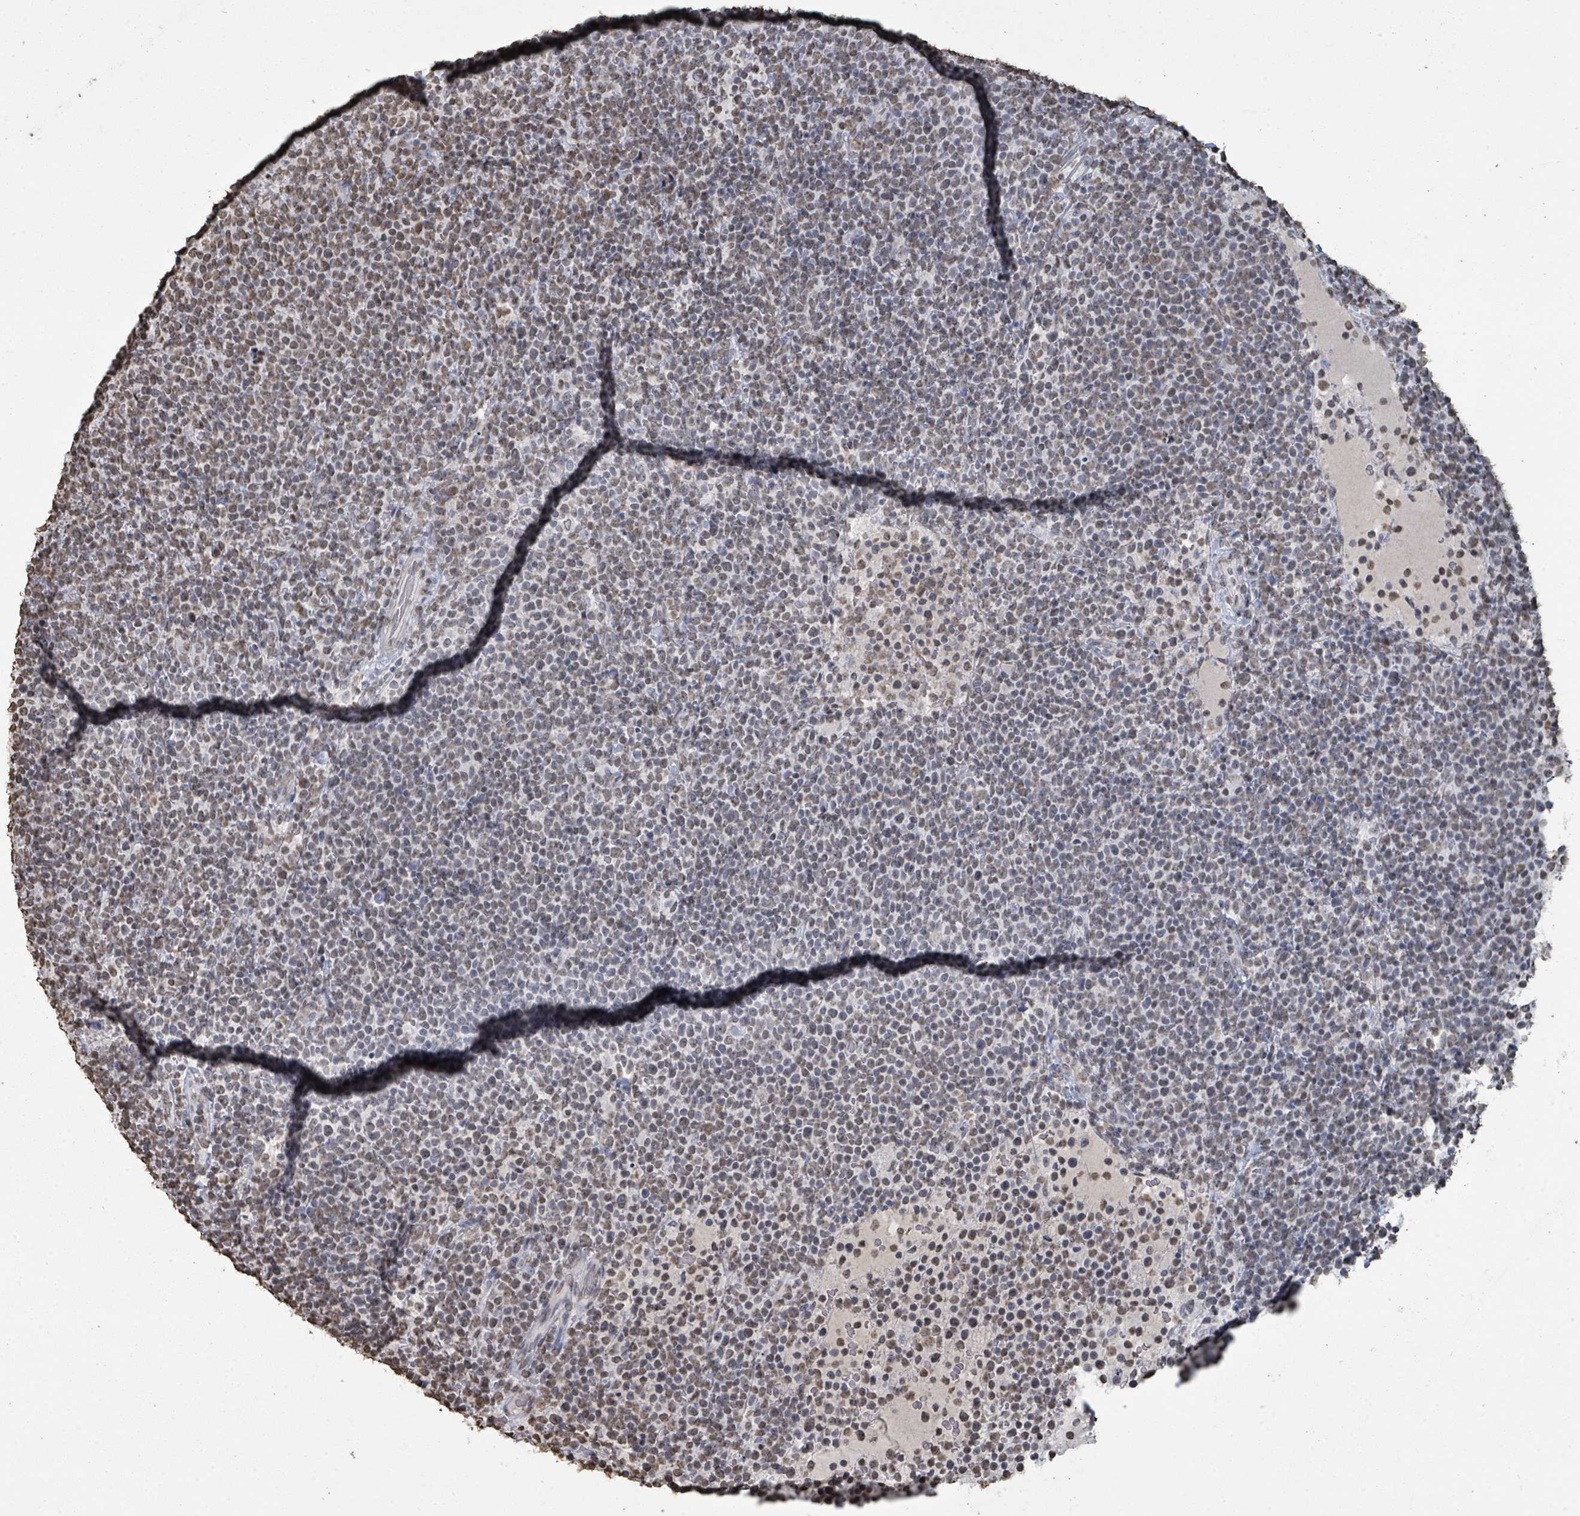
{"staining": {"intensity": "weak", "quantity": "25%-75%", "location": "nuclear"}, "tissue": "lymphoma", "cell_type": "Tumor cells", "image_type": "cancer", "snomed": [{"axis": "morphology", "description": "Malignant lymphoma, non-Hodgkin's type, High grade"}, {"axis": "topography", "description": "Lymph node"}], "caption": "The immunohistochemical stain shows weak nuclear expression in tumor cells of malignant lymphoma, non-Hodgkin's type (high-grade) tissue.", "gene": "MRPS12", "patient": {"sex": "male", "age": 61}}